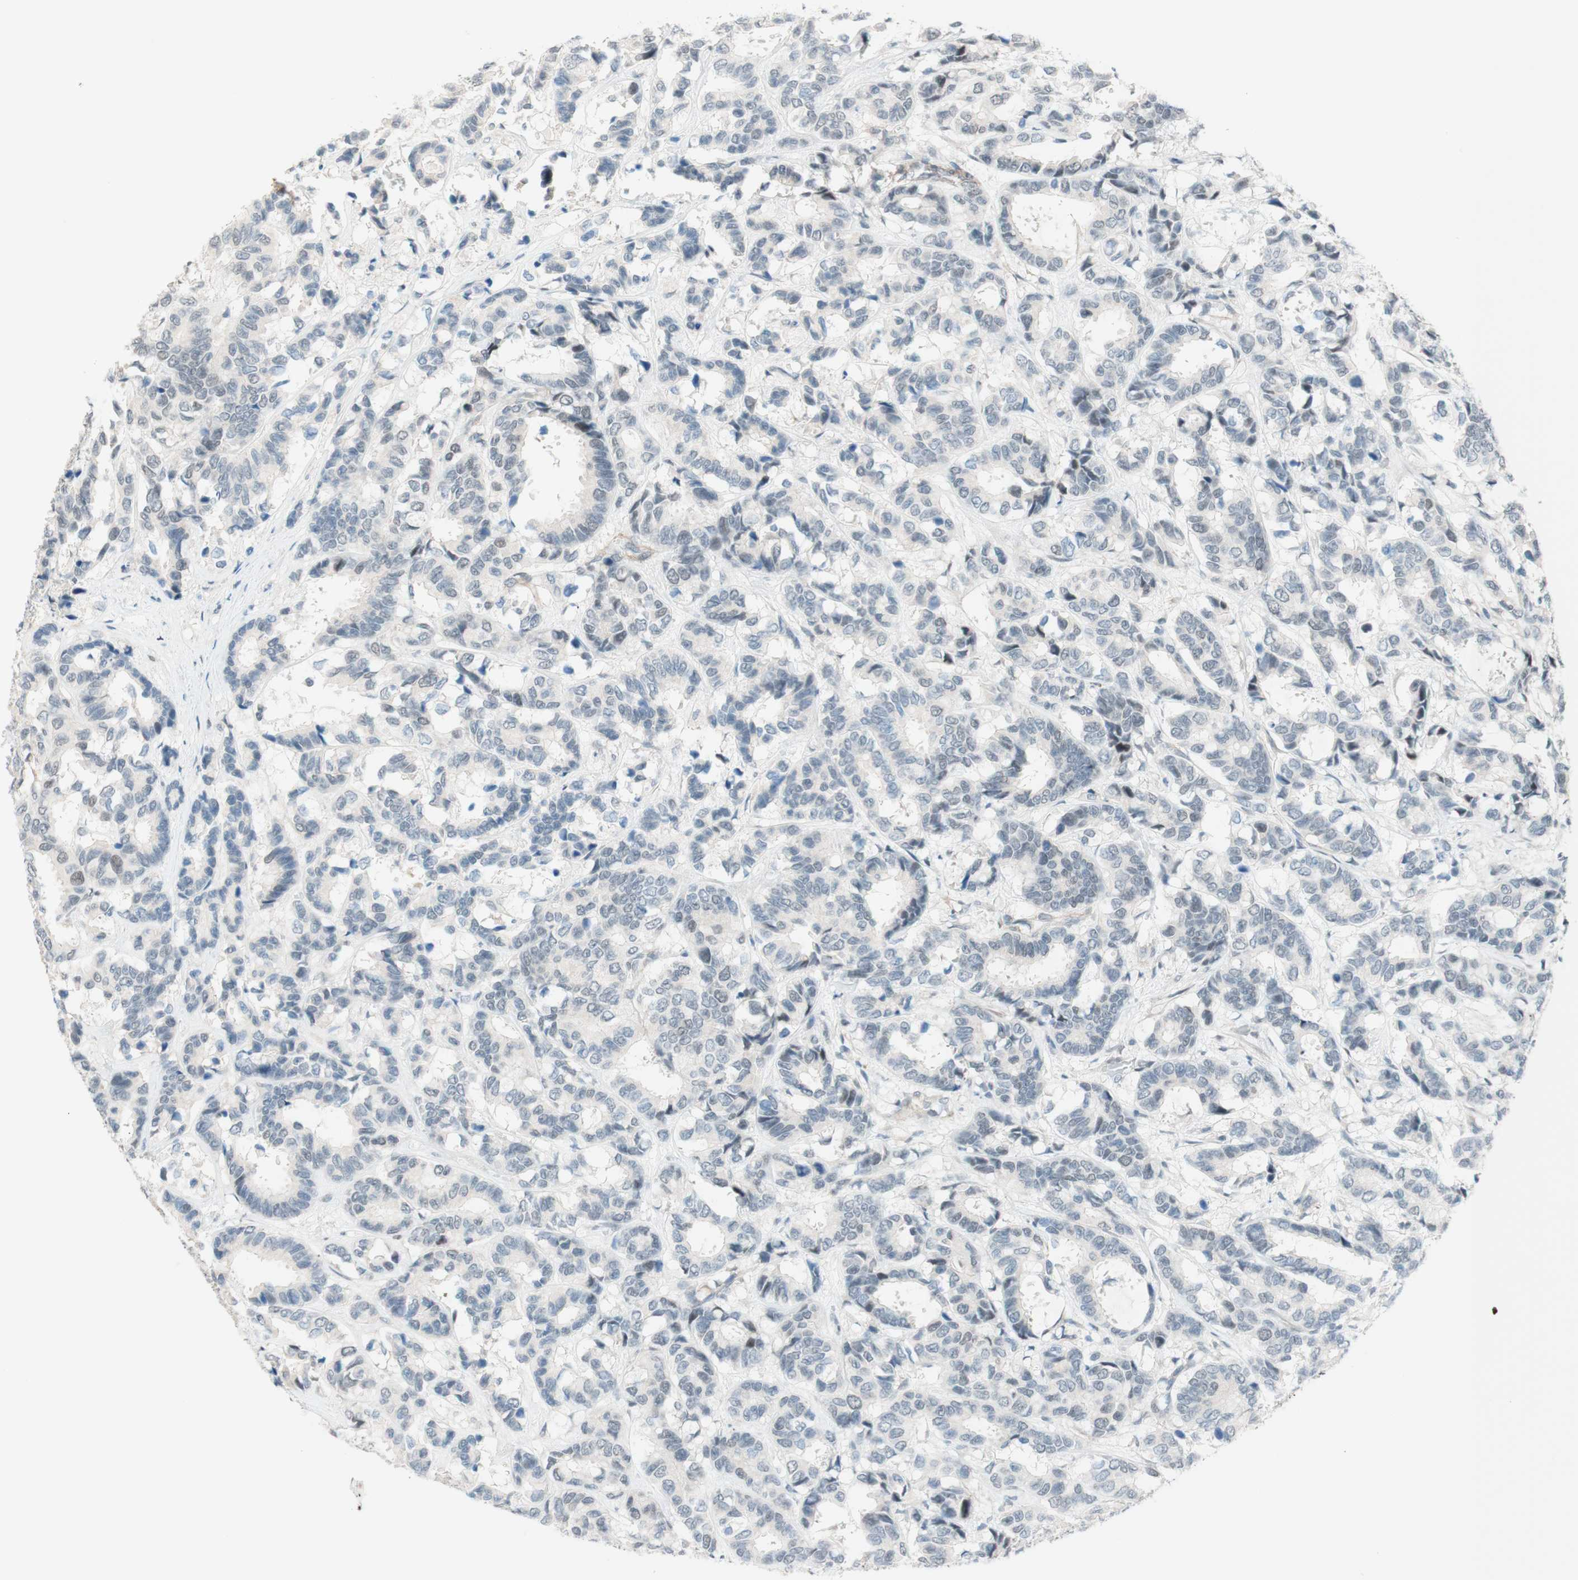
{"staining": {"intensity": "negative", "quantity": "none", "location": "none"}, "tissue": "breast cancer", "cell_type": "Tumor cells", "image_type": "cancer", "snomed": [{"axis": "morphology", "description": "Duct carcinoma"}, {"axis": "topography", "description": "Breast"}], "caption": "Infiltrating ductal carcinoma (breast) was stained to show a protein in brown. There is no significant staining in tumor cells.", "gene": "JPH1", "patient": {"sex": "female", "age": 87}}